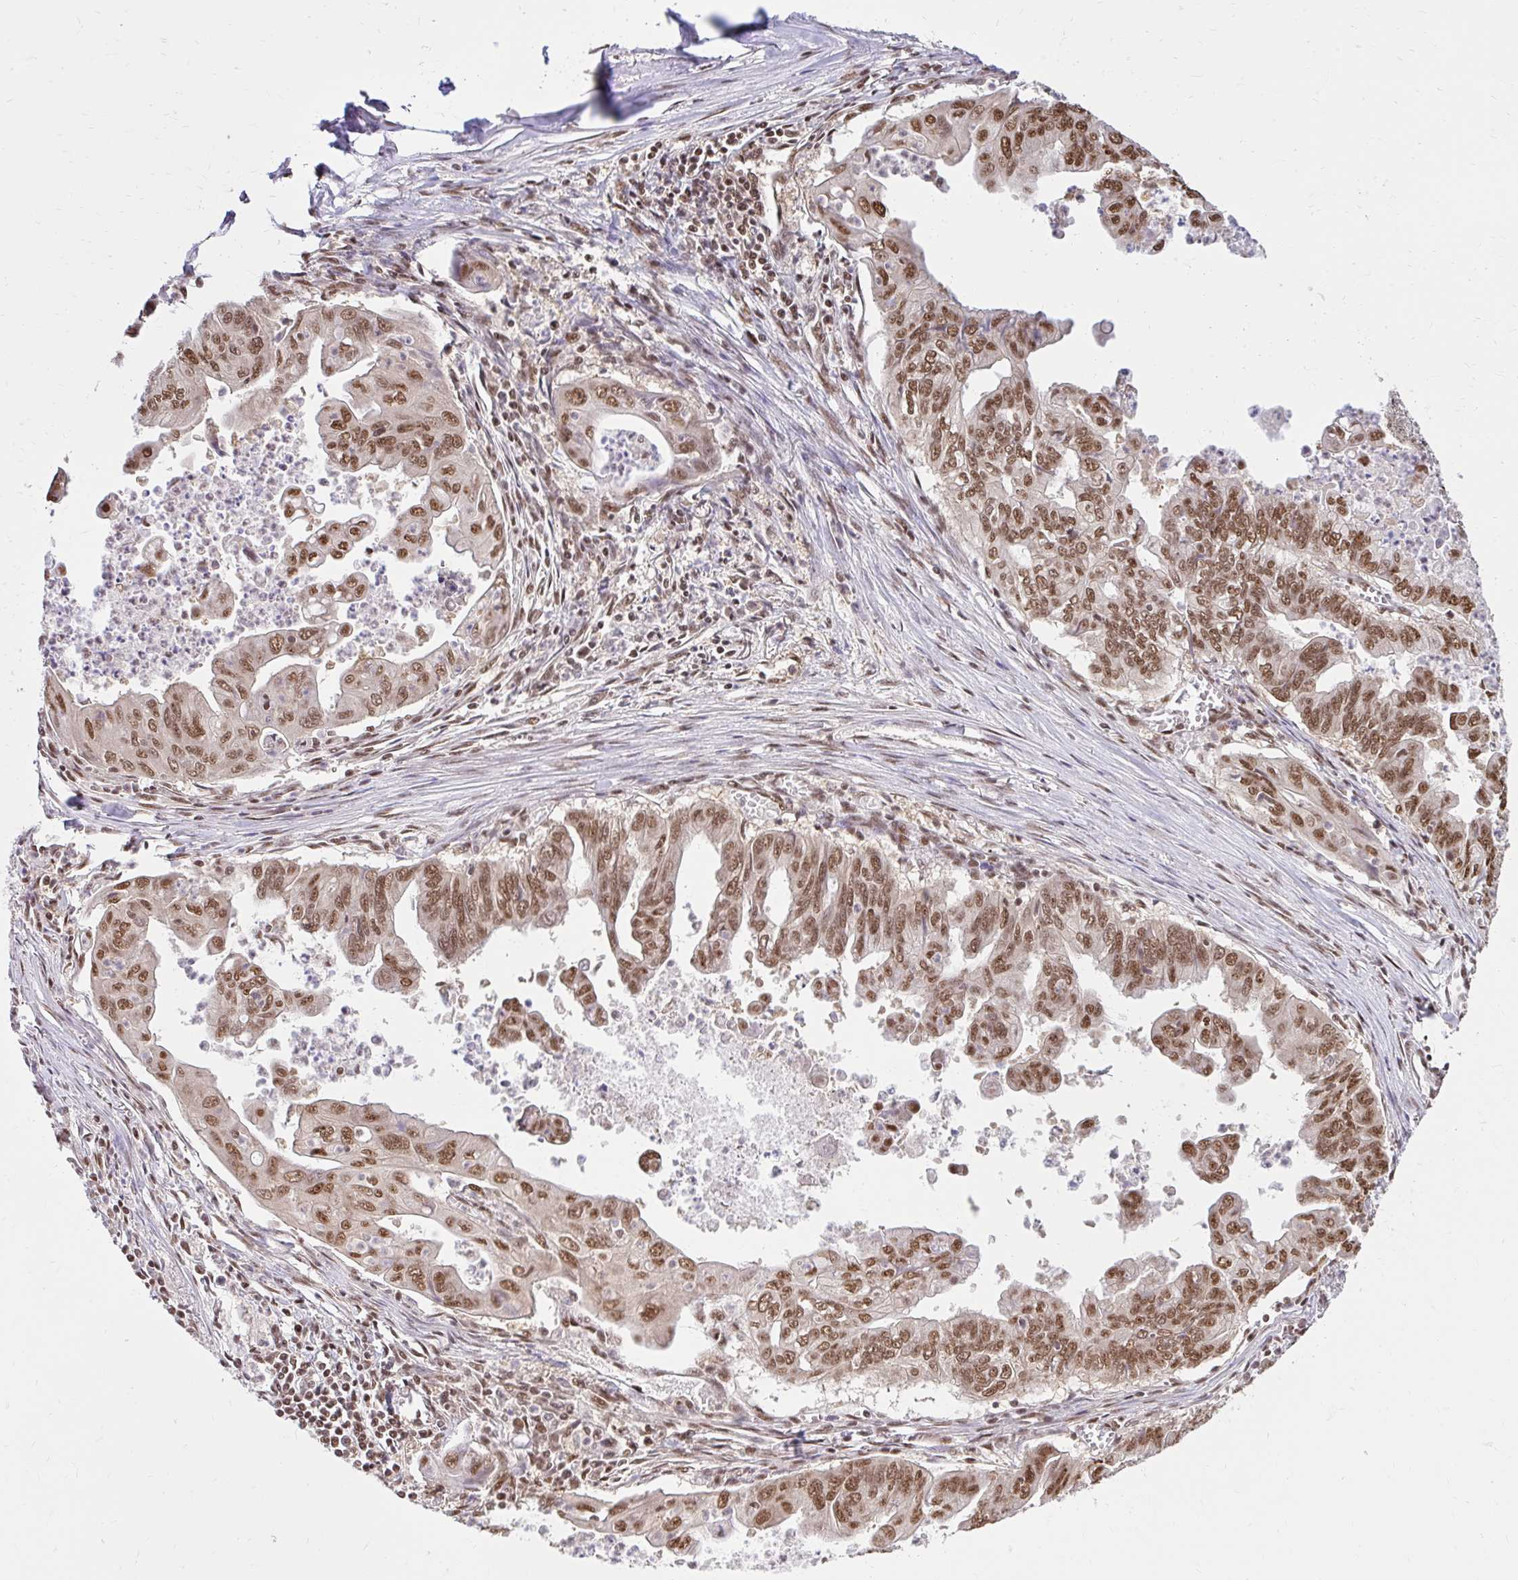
{"staining": {"intensity": "moderate", "quantity": ">75%", "location": "nuclear"}, "tissue": "stomach cancer", "cell_type": "Tumor cells", "image_type": "cancer", "snomed": [{"axis": "morphology", "description": "Adenocarcinoma, NOS"}, {"axis": "topography", "description": "Stomach, upper"}], "caption": "IHC (DAB (3,3'-diaminobenzidine)) staining of human stomach cancer displays moderate nuclear protein expression in about >75% of tumor cells. (IHC, brightfield microscopy, high magnification).", "gene": "ABCA9", "patient": {"sex": "male", "age": 80}}